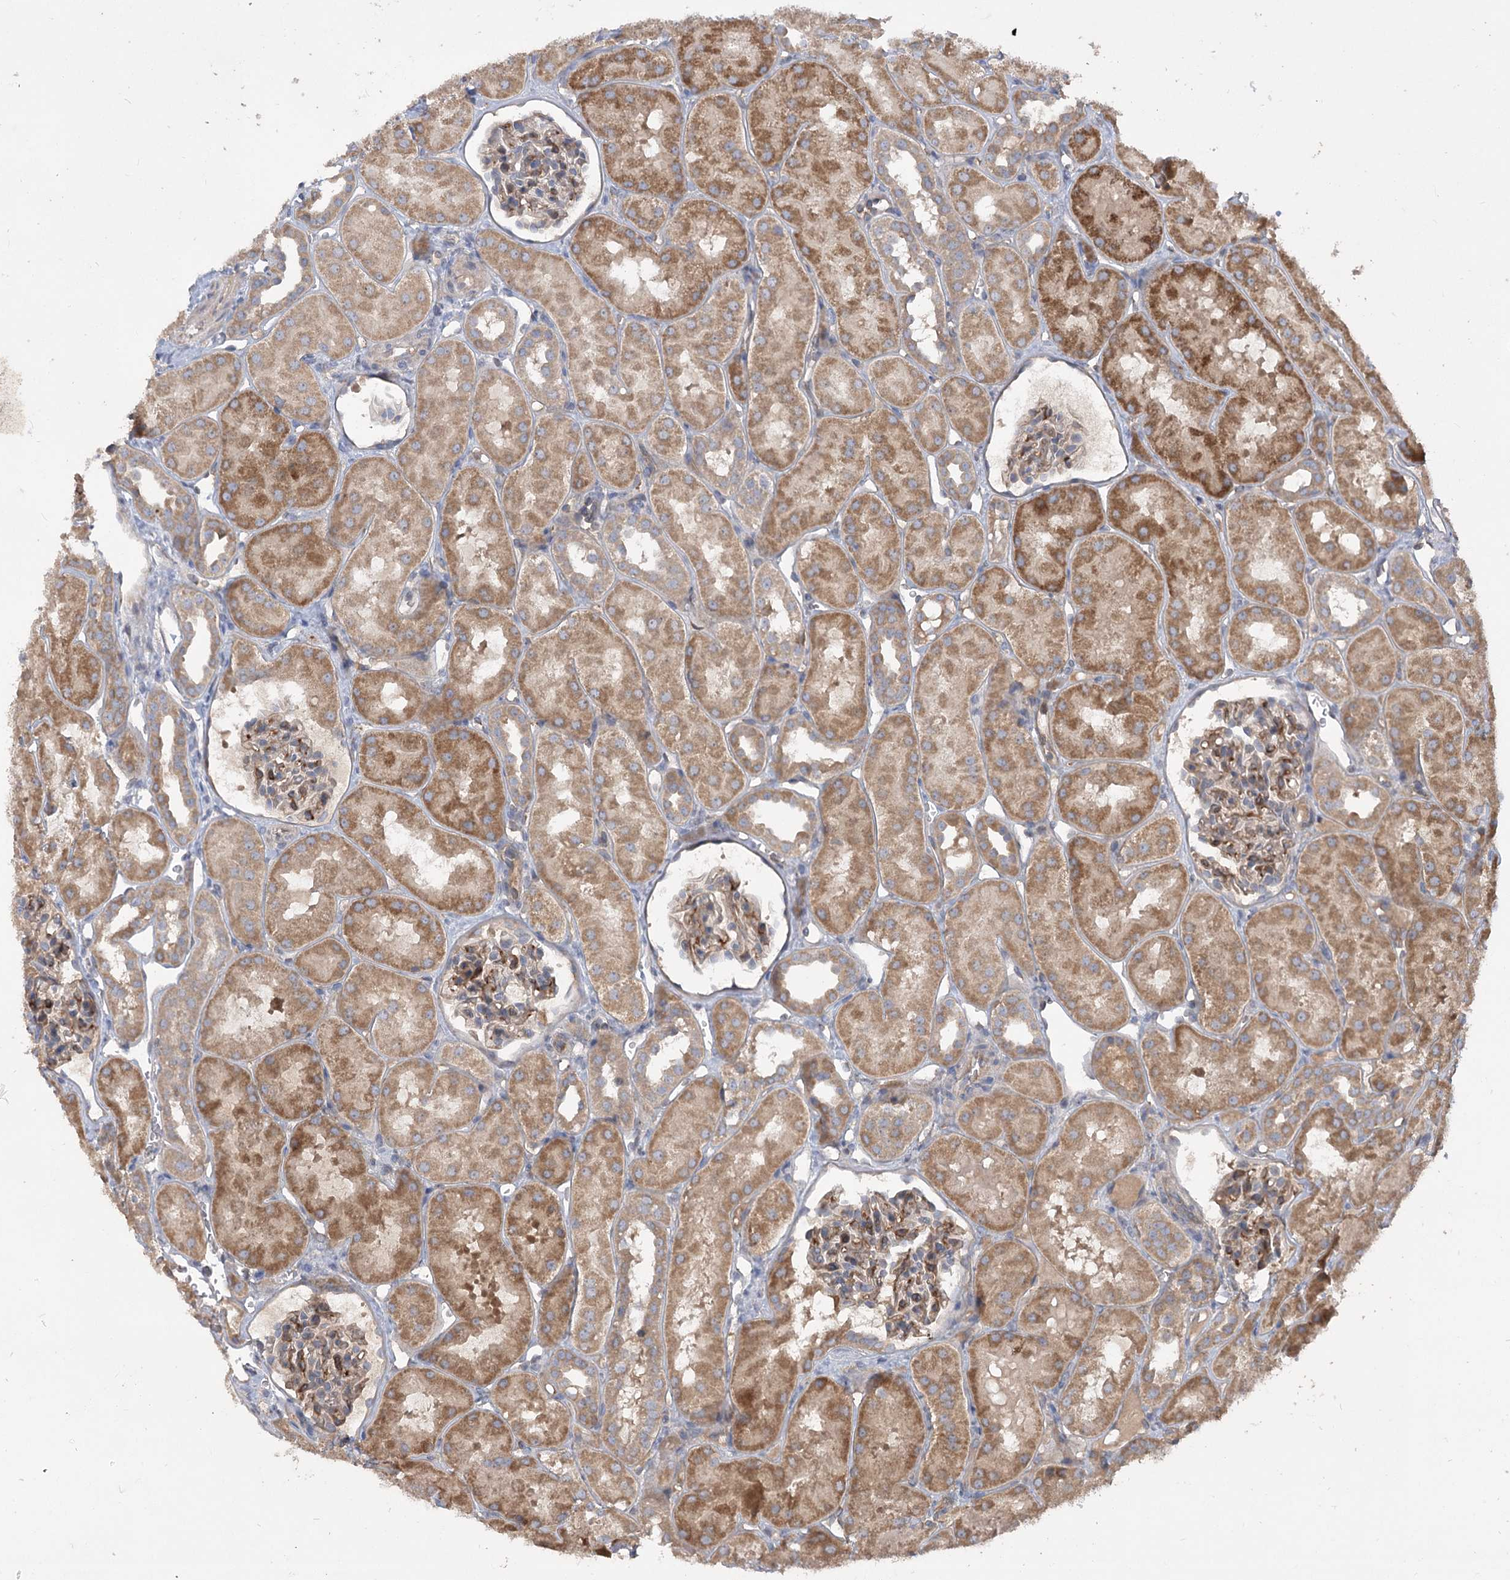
{"staining": {"intensity": "moderate", "quantity": "<25%", "location": "cytoplasmic/membranous"}, "tissue": "kidney", "cell_type": "Cells in glomeruli", "image_type": "normal", "snomed": [{"axis": "morphology", "description": "Normal tissue, NOS"}, {"axis": "topography", "description": "Kidney"}, {"axis": "topography", "description": "Urinary bladder"}], "caption": "Cells in glomeruli reveal low levels of moderate cytoplasmic/membranous staining in about <25% of cells in unremarkable human kidney. The protein of interest is stained brown, and the nuclei are stained in blue (DAB IHC with brightfield microscopy, high magnification).", "gene": "RIN2", "patient": {"sex": "male", "age": 16}}